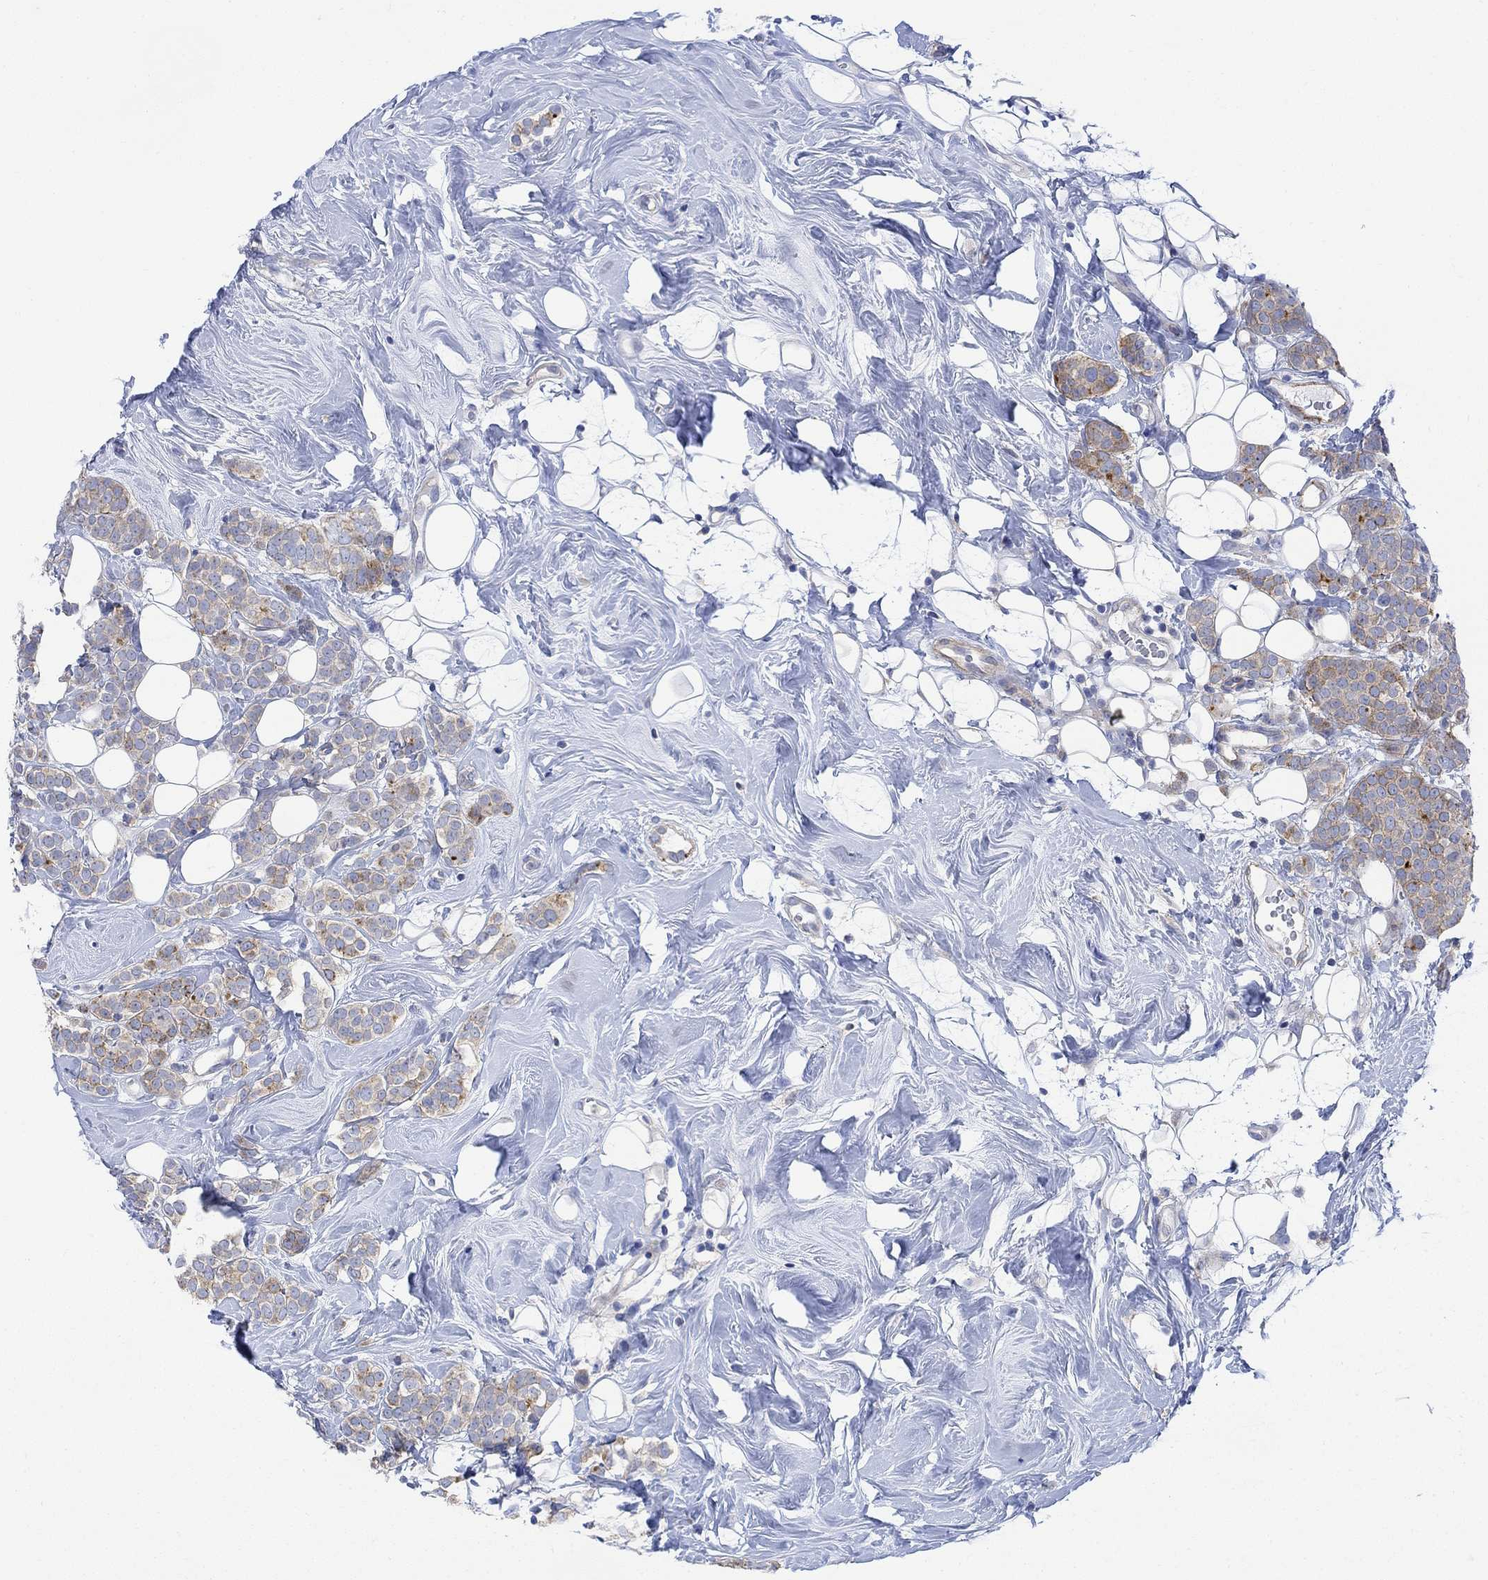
{"staining": {"intensity": "moderate", "quantity": "25%-75%", "location": "cytoplasmic/membranous"}, "tissue": "breast cancer", "cell_type": "Tumor cells", "image_type": "cancer", "snomed": [{"axis": "morphology", "description": "Lobular carcinoma"}, {"axis": "topography", "description": "Breast"}], "caption": "IHC staining of lobular carcinoma (breast), which reveals medium levels of moderate cytoplasmic/membranous staining in about 25%-75% of tumor cells indicating moderate cytoplasmic/membranous protein expression. The staining was performed using DAB (brown) for protein detection and nuclei were counterstained in hematoxylin (blue).", "gene": "ARSK", "patient": {"sex": "female", "age": 49}}